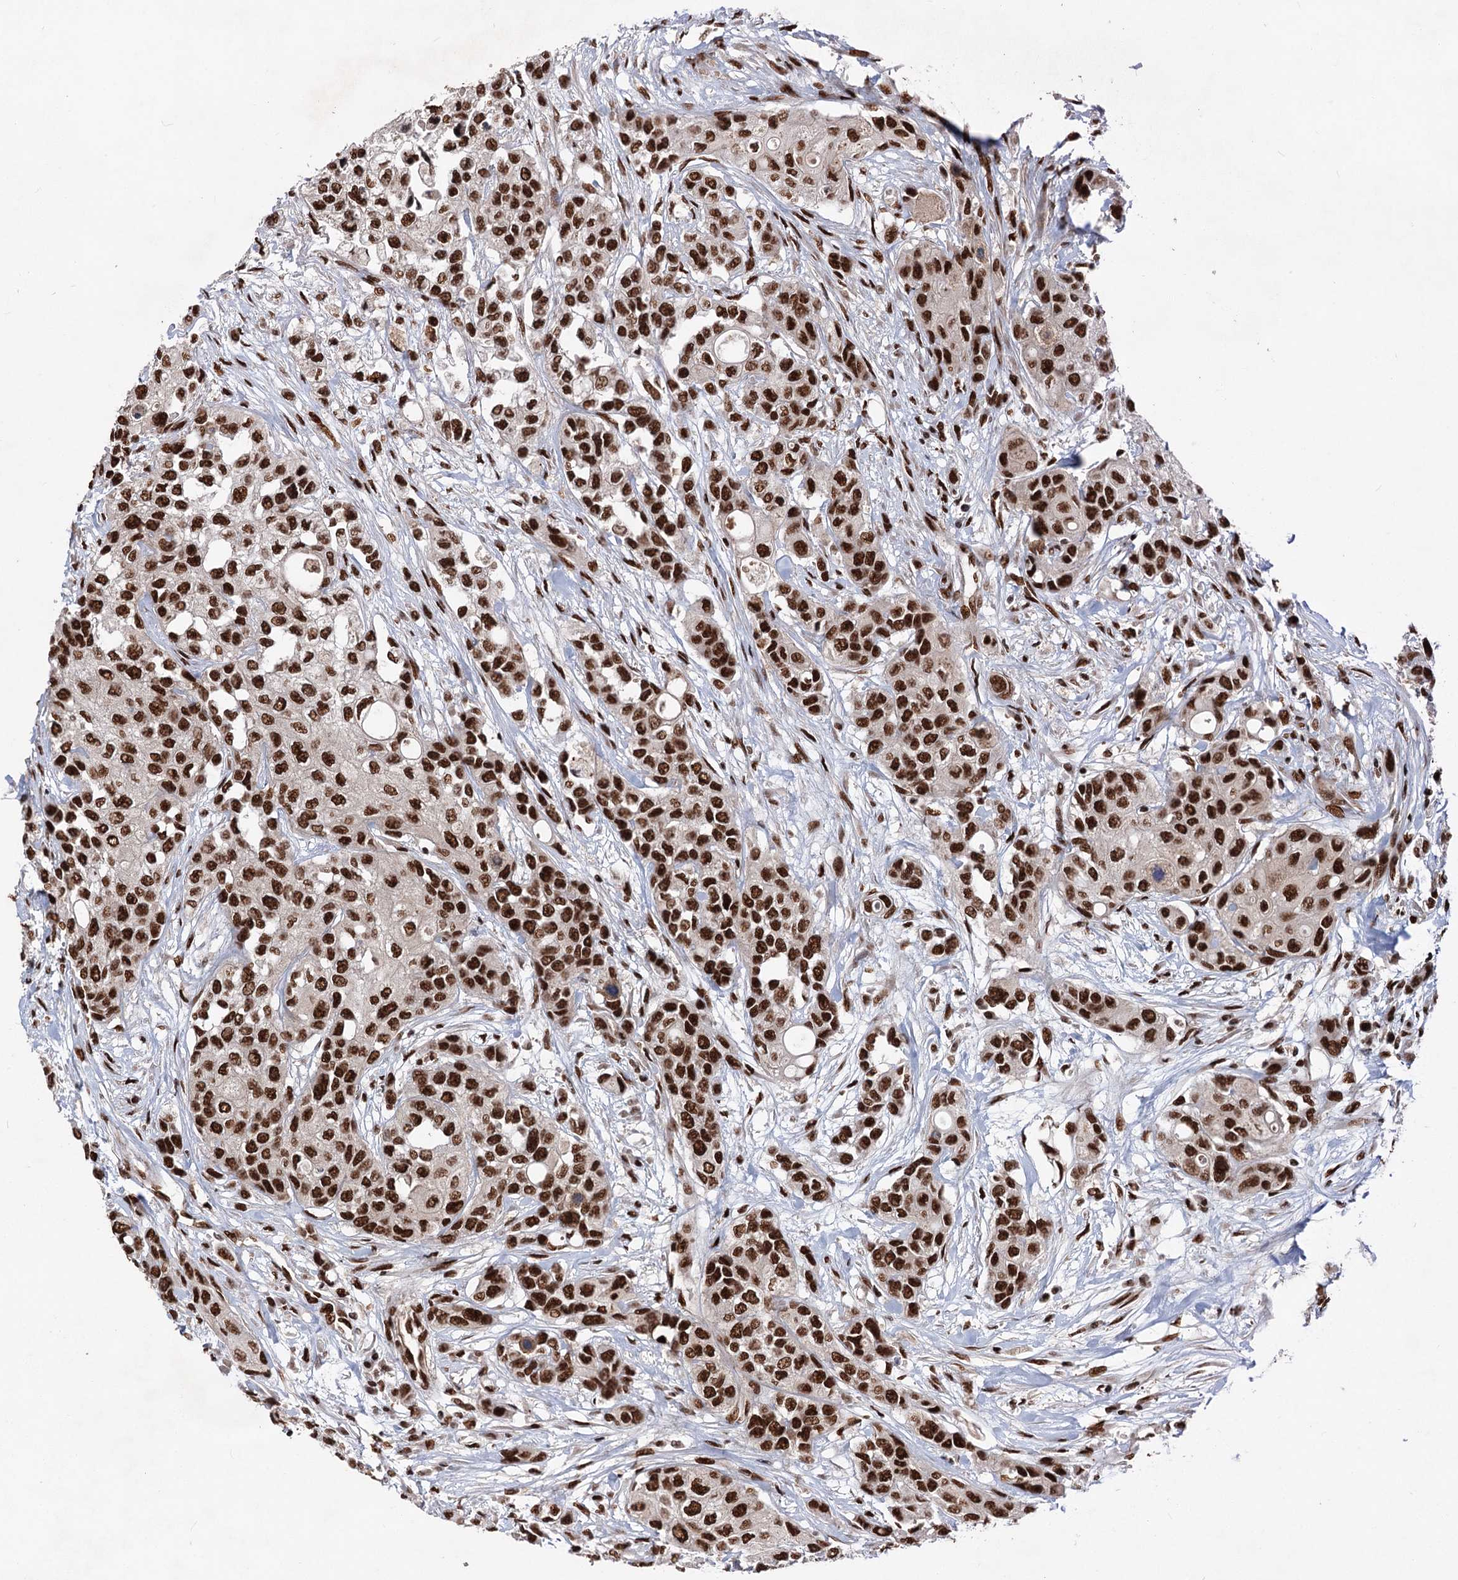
{"staining": {"intensity": "strong", "quantity": ">75%", "location": "nuclear"}, "tissue": "urothelial cancer", "cell_type": "Tumor cells", "image_type": "cancer", "snomed": [{"axis": "morphology", "description": "Normal tissue, NOS"}, {"axis": "morphology", "description": "Urothelial carcinoma, High grade"}, {"axis": "topography", "description": "Vascular tissue"}, {"axis": "topography", "description": "Urinary bladder"}], "caption": "The immunohistochemical stain labels strong nuclear expression in tumor cells of urothelial cancer tissue. Immunohistochemistry (ihc) stains the protein in brown and the nuclei are stained blue.", "gene": "MAML1", "patient": {"sex": "female", "age": 56}}